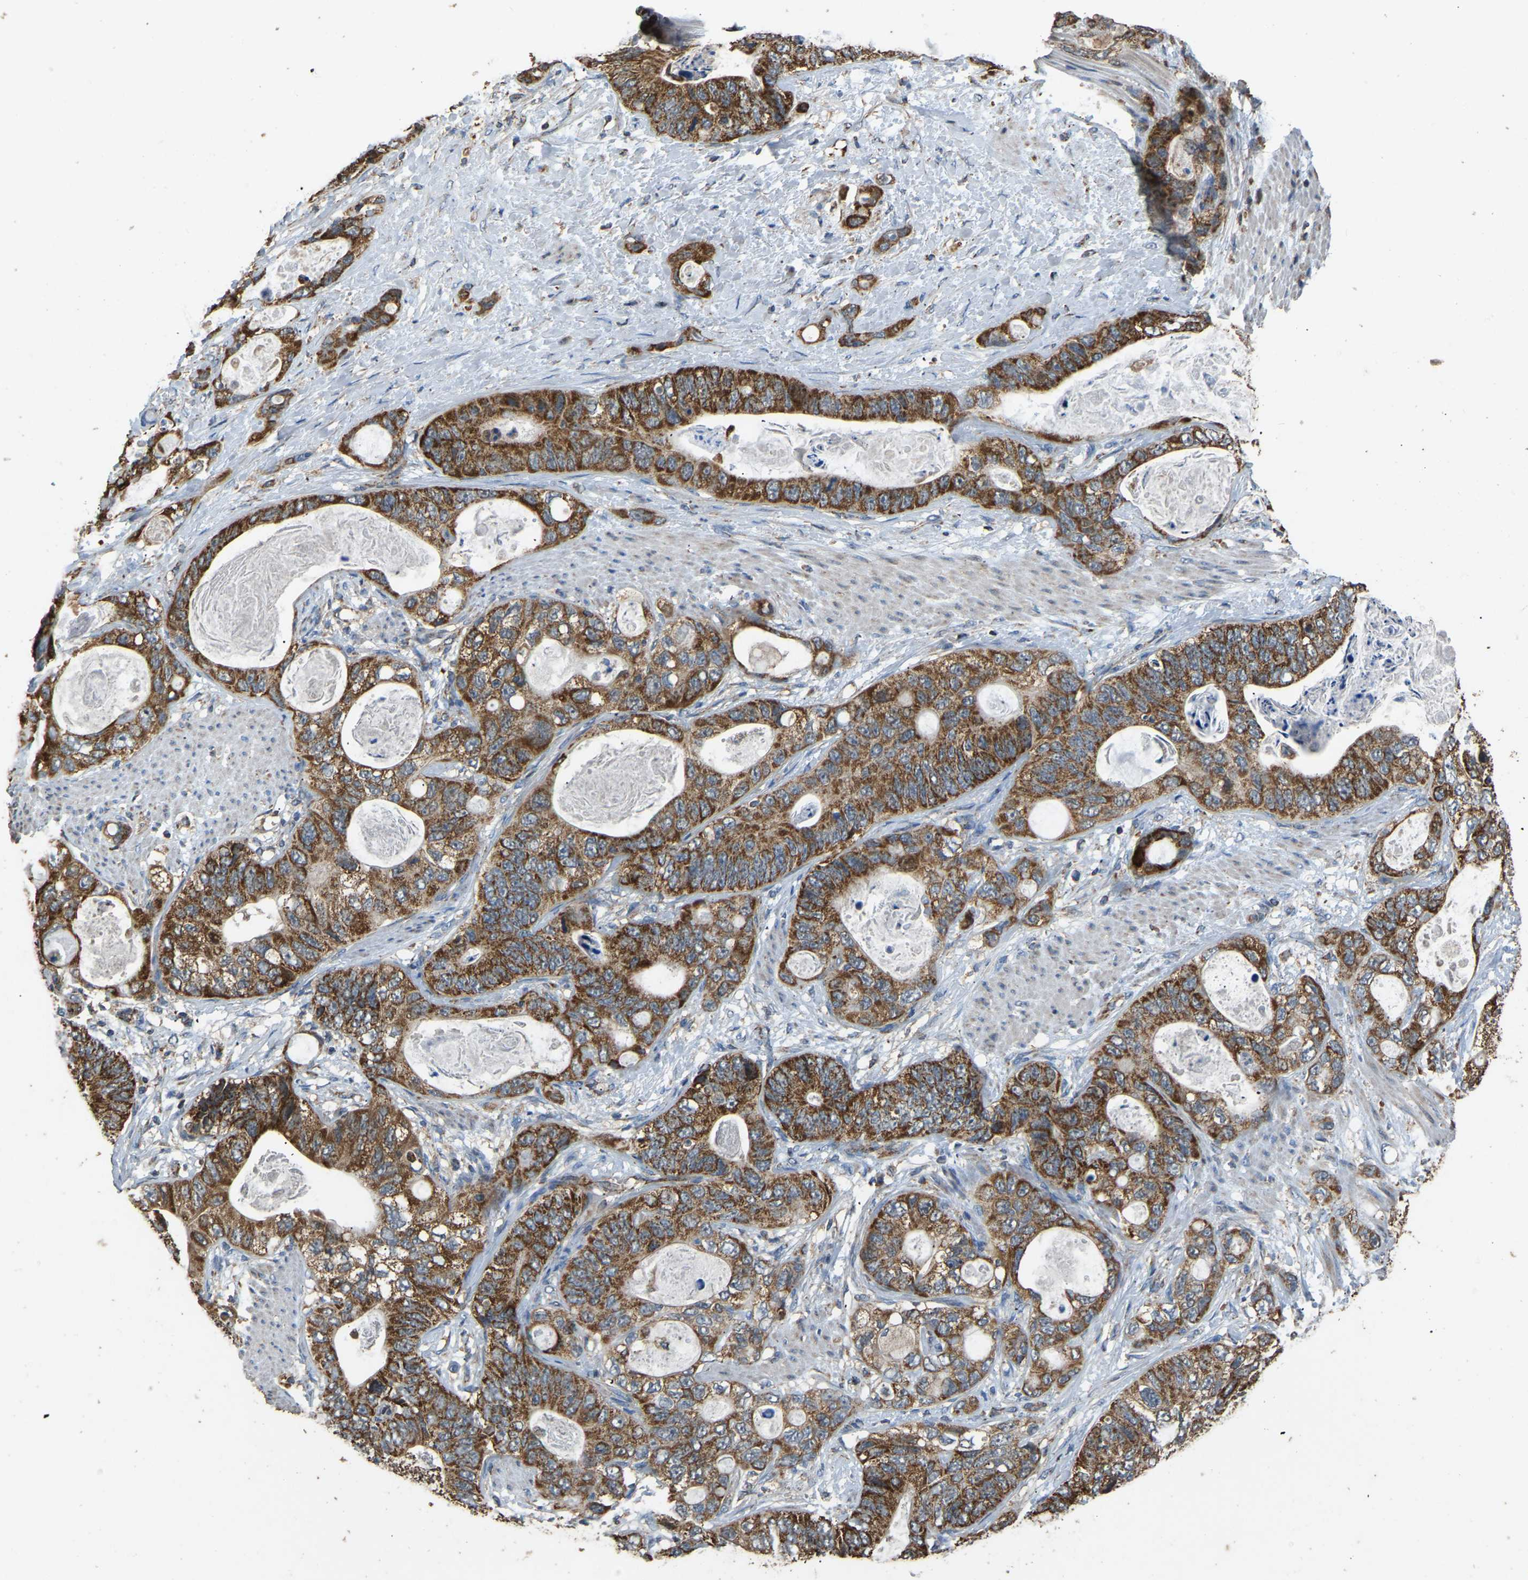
{"staining": {"intensity": "strong", "quantity": ">75%", "location": "cytoplasmic/membranous"}, "tissue": "stomach cancer", "cell_type": "Tumor cells", "image_type": "cancer", "snomed": [{"axis": "morphology", "description": "Normal tissue, NOS"}, {"axis": "morphology", "description": "Adenocarcinoma, NOS"}, {"axis": "topography", "description": "Stomach"}], "caption": "The immunohistochemical stain shows strong cytoplasmic/membranous positivity in tumor cells of stomach cancer (adenocarcinoma) tissue. The staining was performed using DAB (3,3'-diaminobenzidine), with brown indicating positive protein expression. Nuclei are stained blue with hematoxylin.", "gene": "TUFM", "patient": {"sex": "female", "age": 89}}